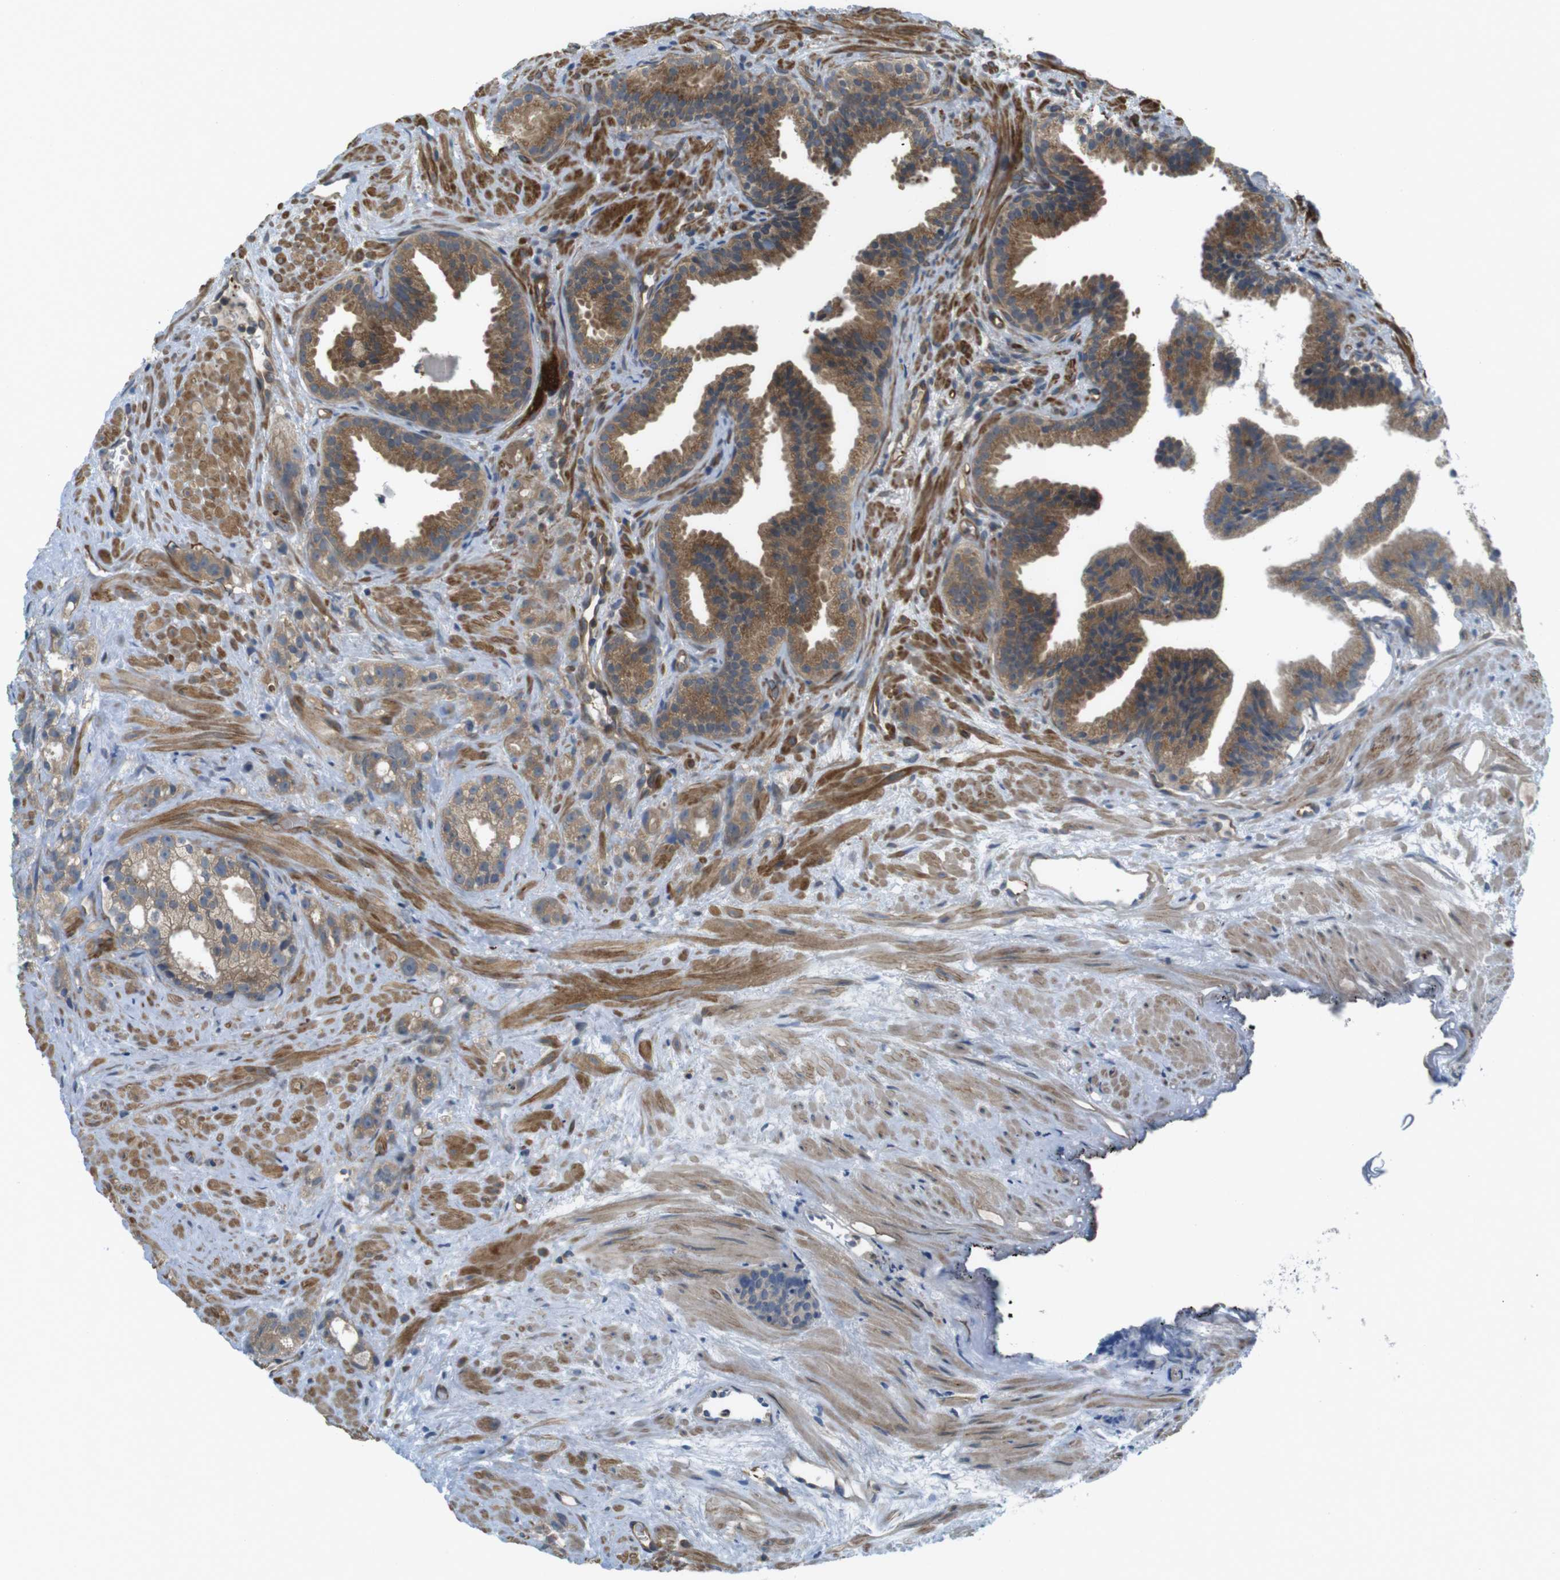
{"staining": {"intensity": "moderate", "quantity": ">75%", "location": "cytoplasmic/membranous"}, "tissue": "prostate cancer", "cell_type": "Tumor cells", "image_type": "cancer", "snomed": [{"axis": "morphology", "description": "Adenocarcinoma, Low grade"}, {"axis": "topography", "description": "Prostate"}], "caption": "Immunohistochemistry histopathology image of prostate cancer (low-grade adenocarcinoma) stained for a protein (brown), which displays medium levels of moderate cytoplasmic/membranous positivity in about >75% of tumor cells.", "gene": "TSC1", "patient": {"sex": "male", "age": 89}}